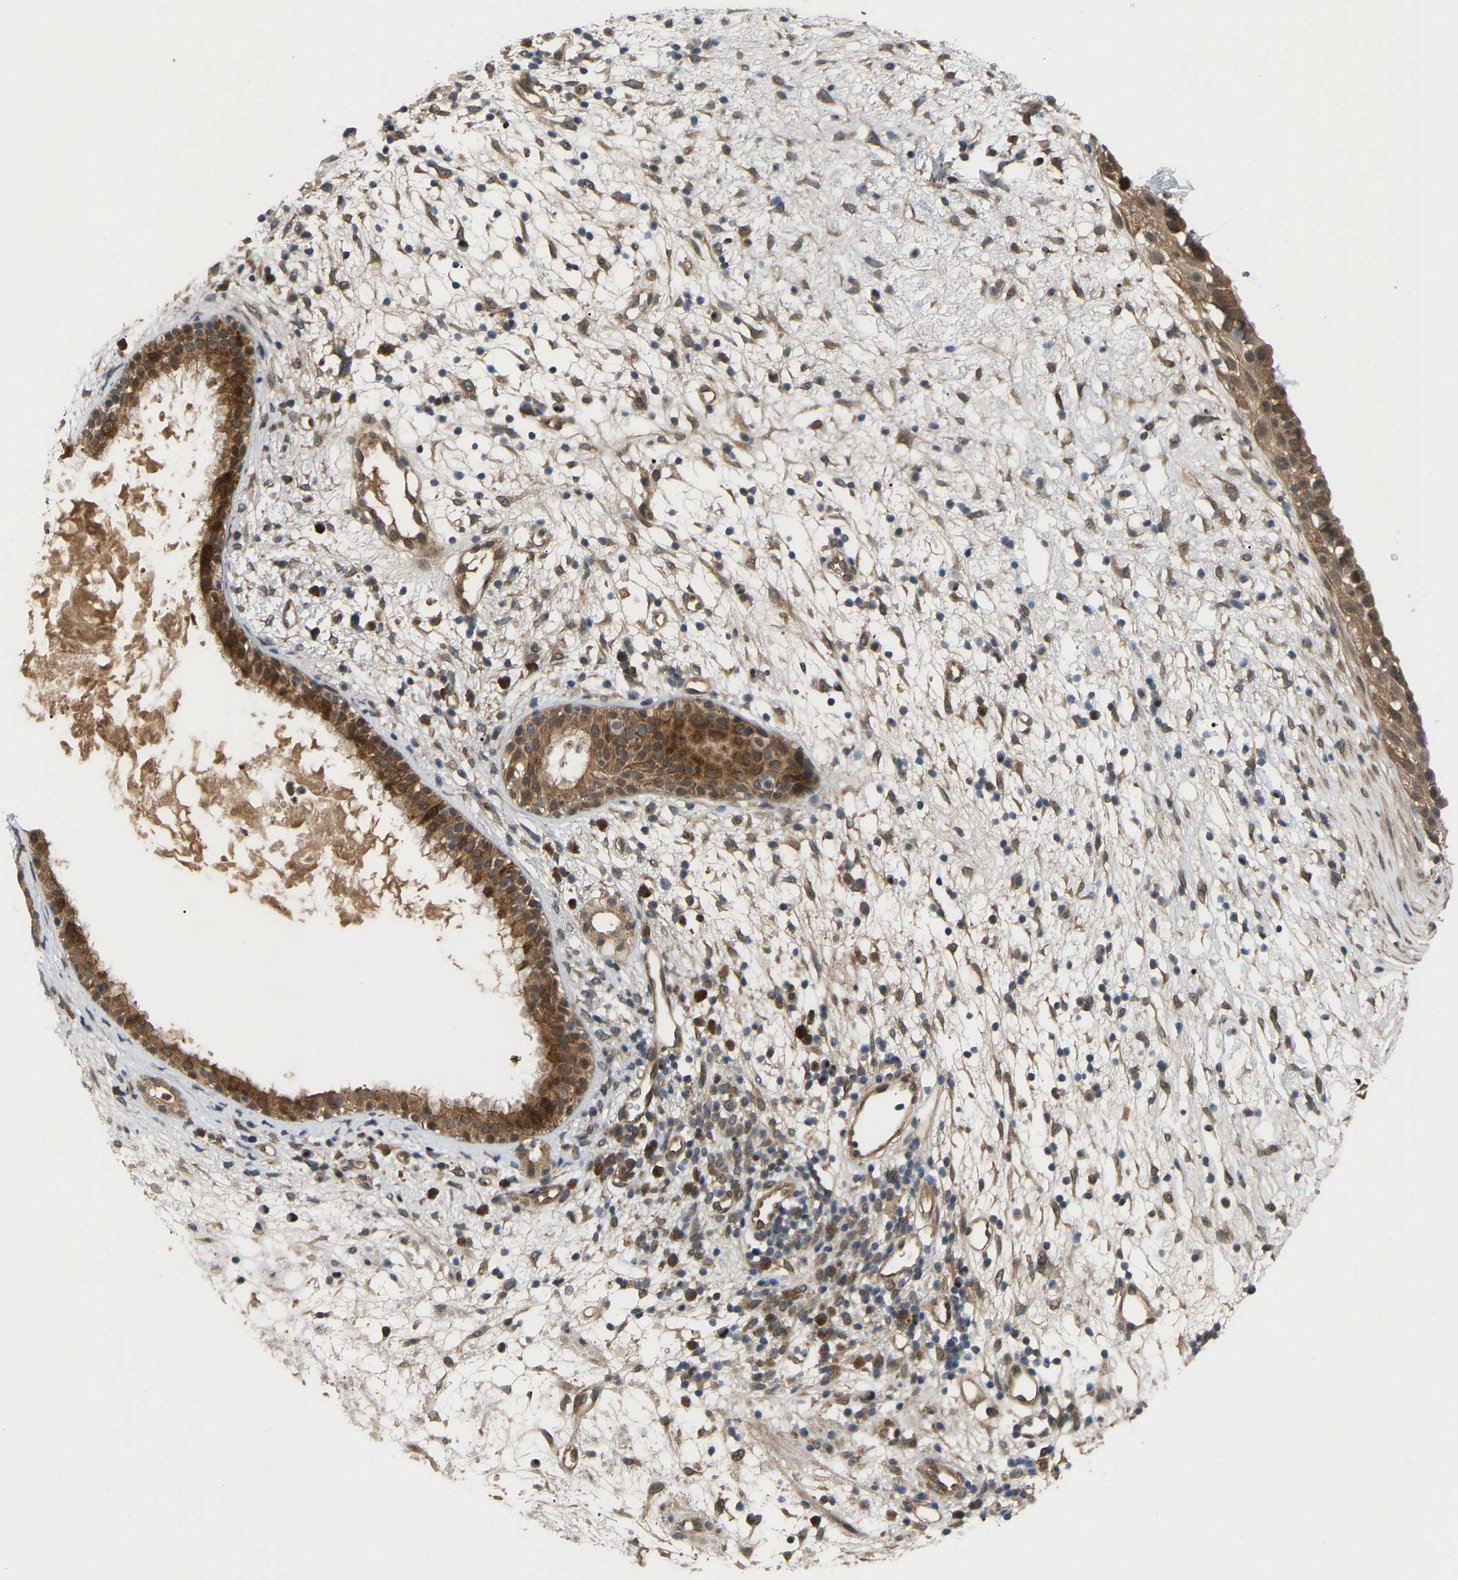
{"staining": {"intensity": "strong", "quantity": ">75%", "location": "cytoplasmic/membranous"}, "tissue": "nasopharynx", "cell_type": "Respiratory epithelial cells", "image_type": "normal", "snomed": [{"axis": "morphology", "description": "Normal tissue, NOS"}, {"axis": "topography", "description": "Nasopharynx"}], "caption": "This micrograph exhibits benign nasopharynx stained with IHC to label a protein in brown. The cytoplasmic/membranous of respiratory epithelial cells show strong positivity for the protein. Nuclei are counter-stained blue.", "gene": "CROT", "patient": {"sex": "male", "age": 22}}